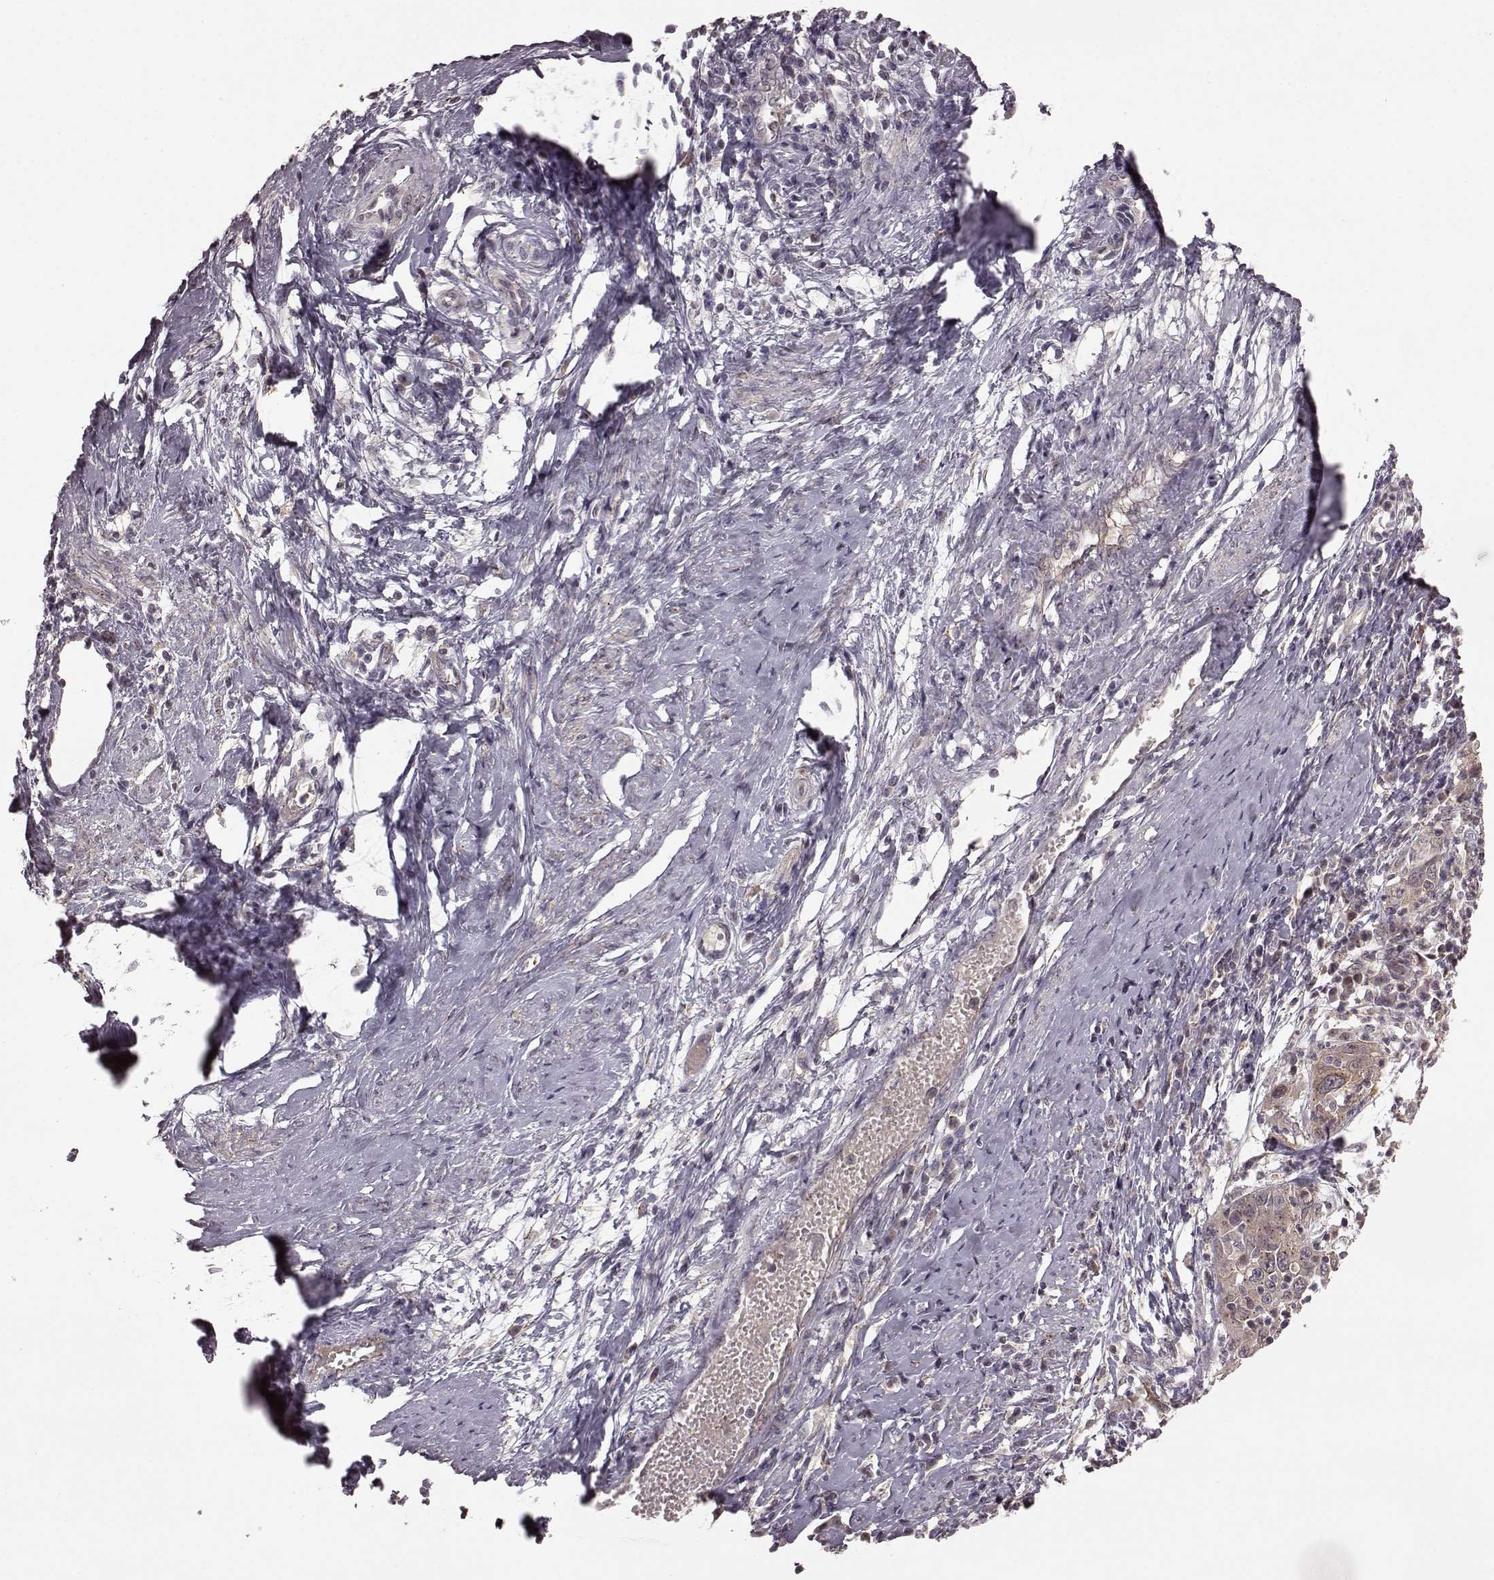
{"staining": {"intensity": "weak", "quantity": ">75%", "location": "cytoplasmic/membranous"}, "tissue": "cervical cancer", "cell_type": "Tumor cells", "image_type": "cancer", "snomed": [{"axis": "morphology", "description": "Squamous cell carcinoma, NOS"}, {"axis": "topography", "description": "Cervix"}], "caption": "Protein expression analysis of human squamous cell carcinoma (cervical) reveals weak cytoplasmic/membranous positivity in about >75% of tumor cells.", "gene": "GSS", "patient": {"sex": "female", "age": 46}}